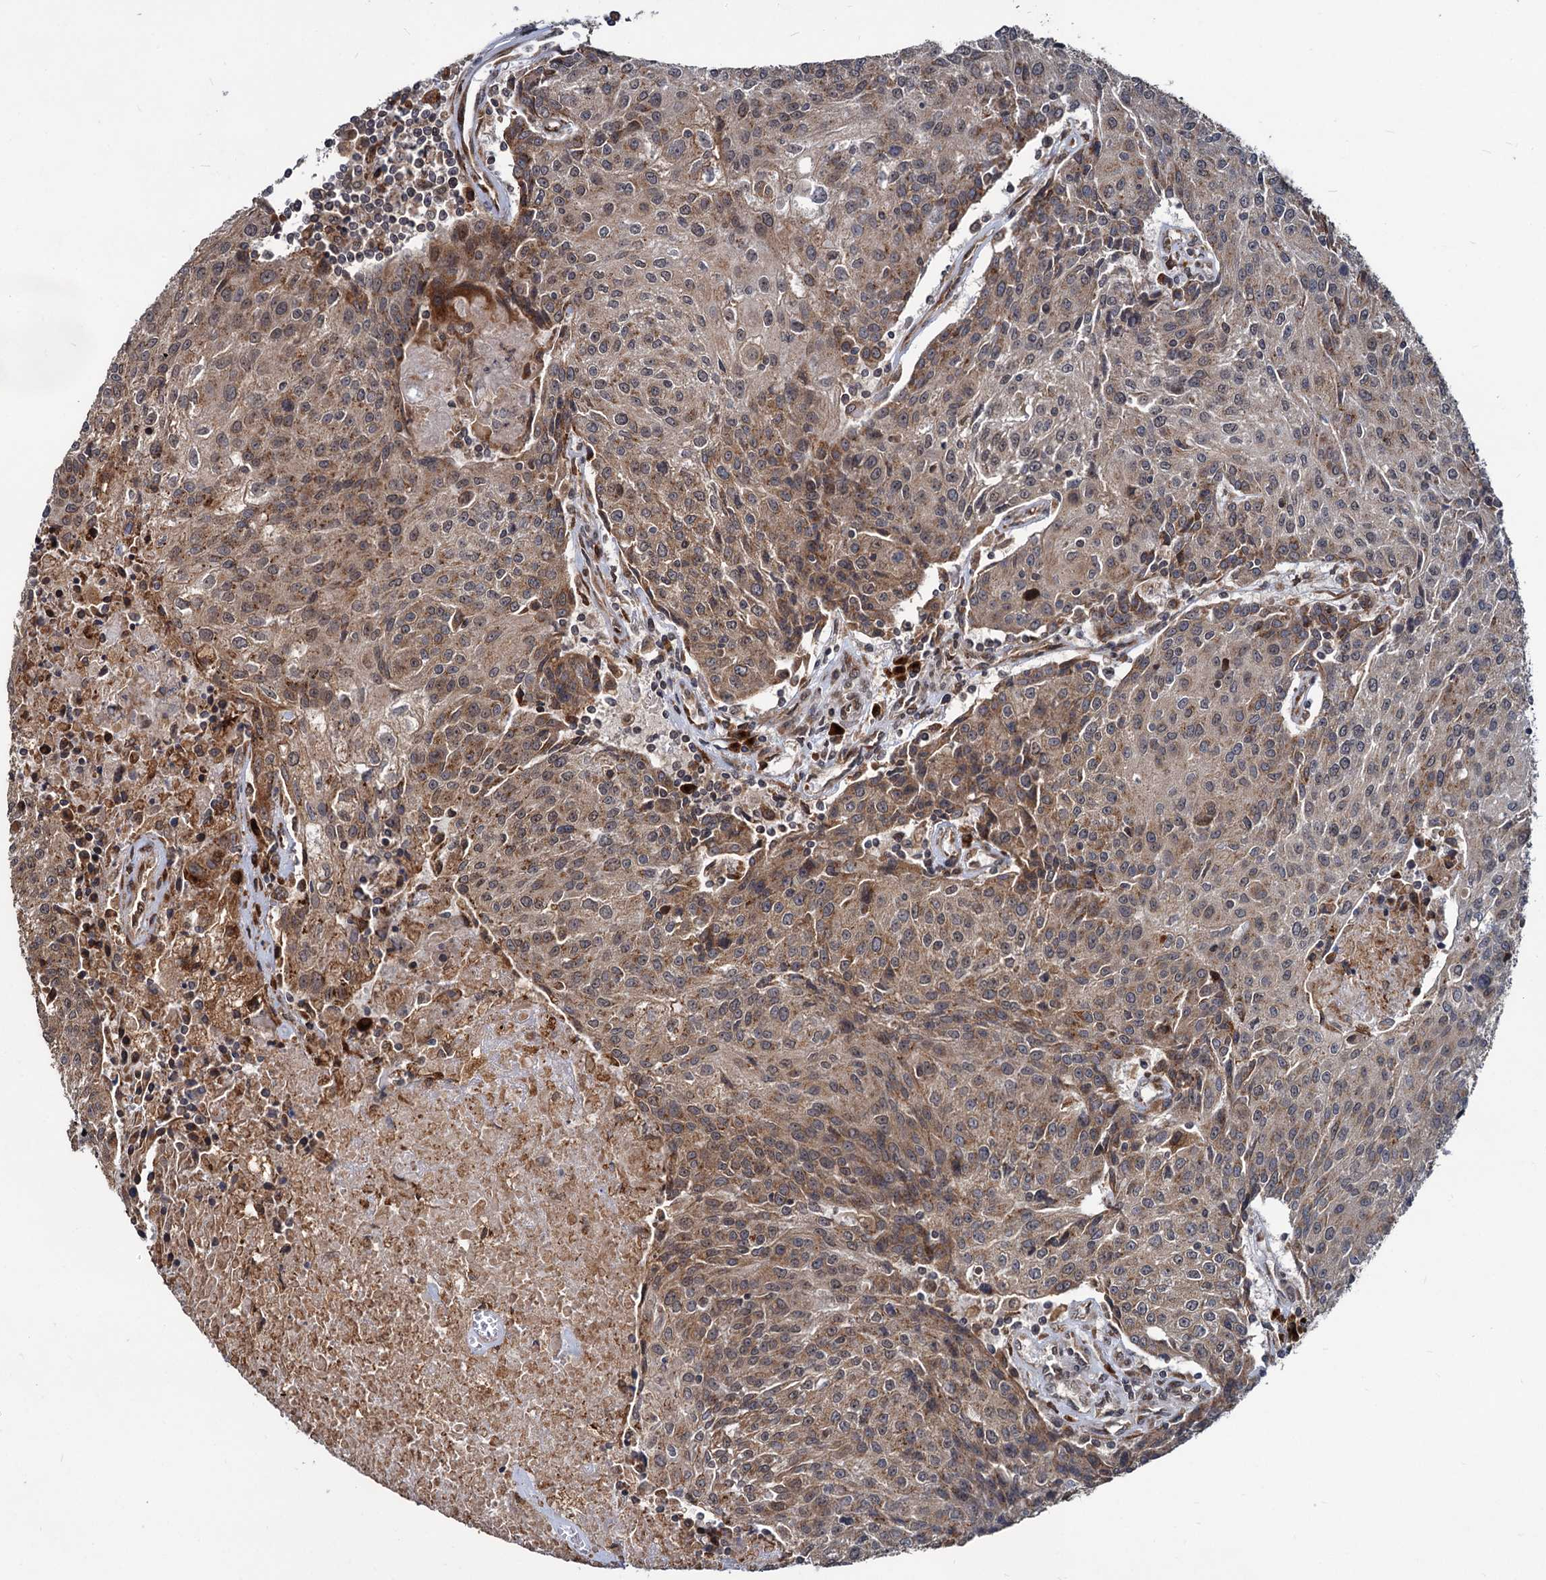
{"staining": {"intensity": "moderate", "quantity": ">75%", "location": "cytoplasmic/membranous"}, "tissue": "urothelial cancer", "cell_type": "Tumor cells", "image_type": "cancer", "snomed": [{"axis": "morphology", "description": "Urothelial carcinoma, High grade"}, {"axis": "topography", "description": "Urinary bladder"}], "caption": "A brown stain highlights moderate cytoplasmic/membranous positivity of a protein in urothelial cancer tumor cells.", "gene": "SAAL1", "patient": {"sex": "female", "age": 85}}